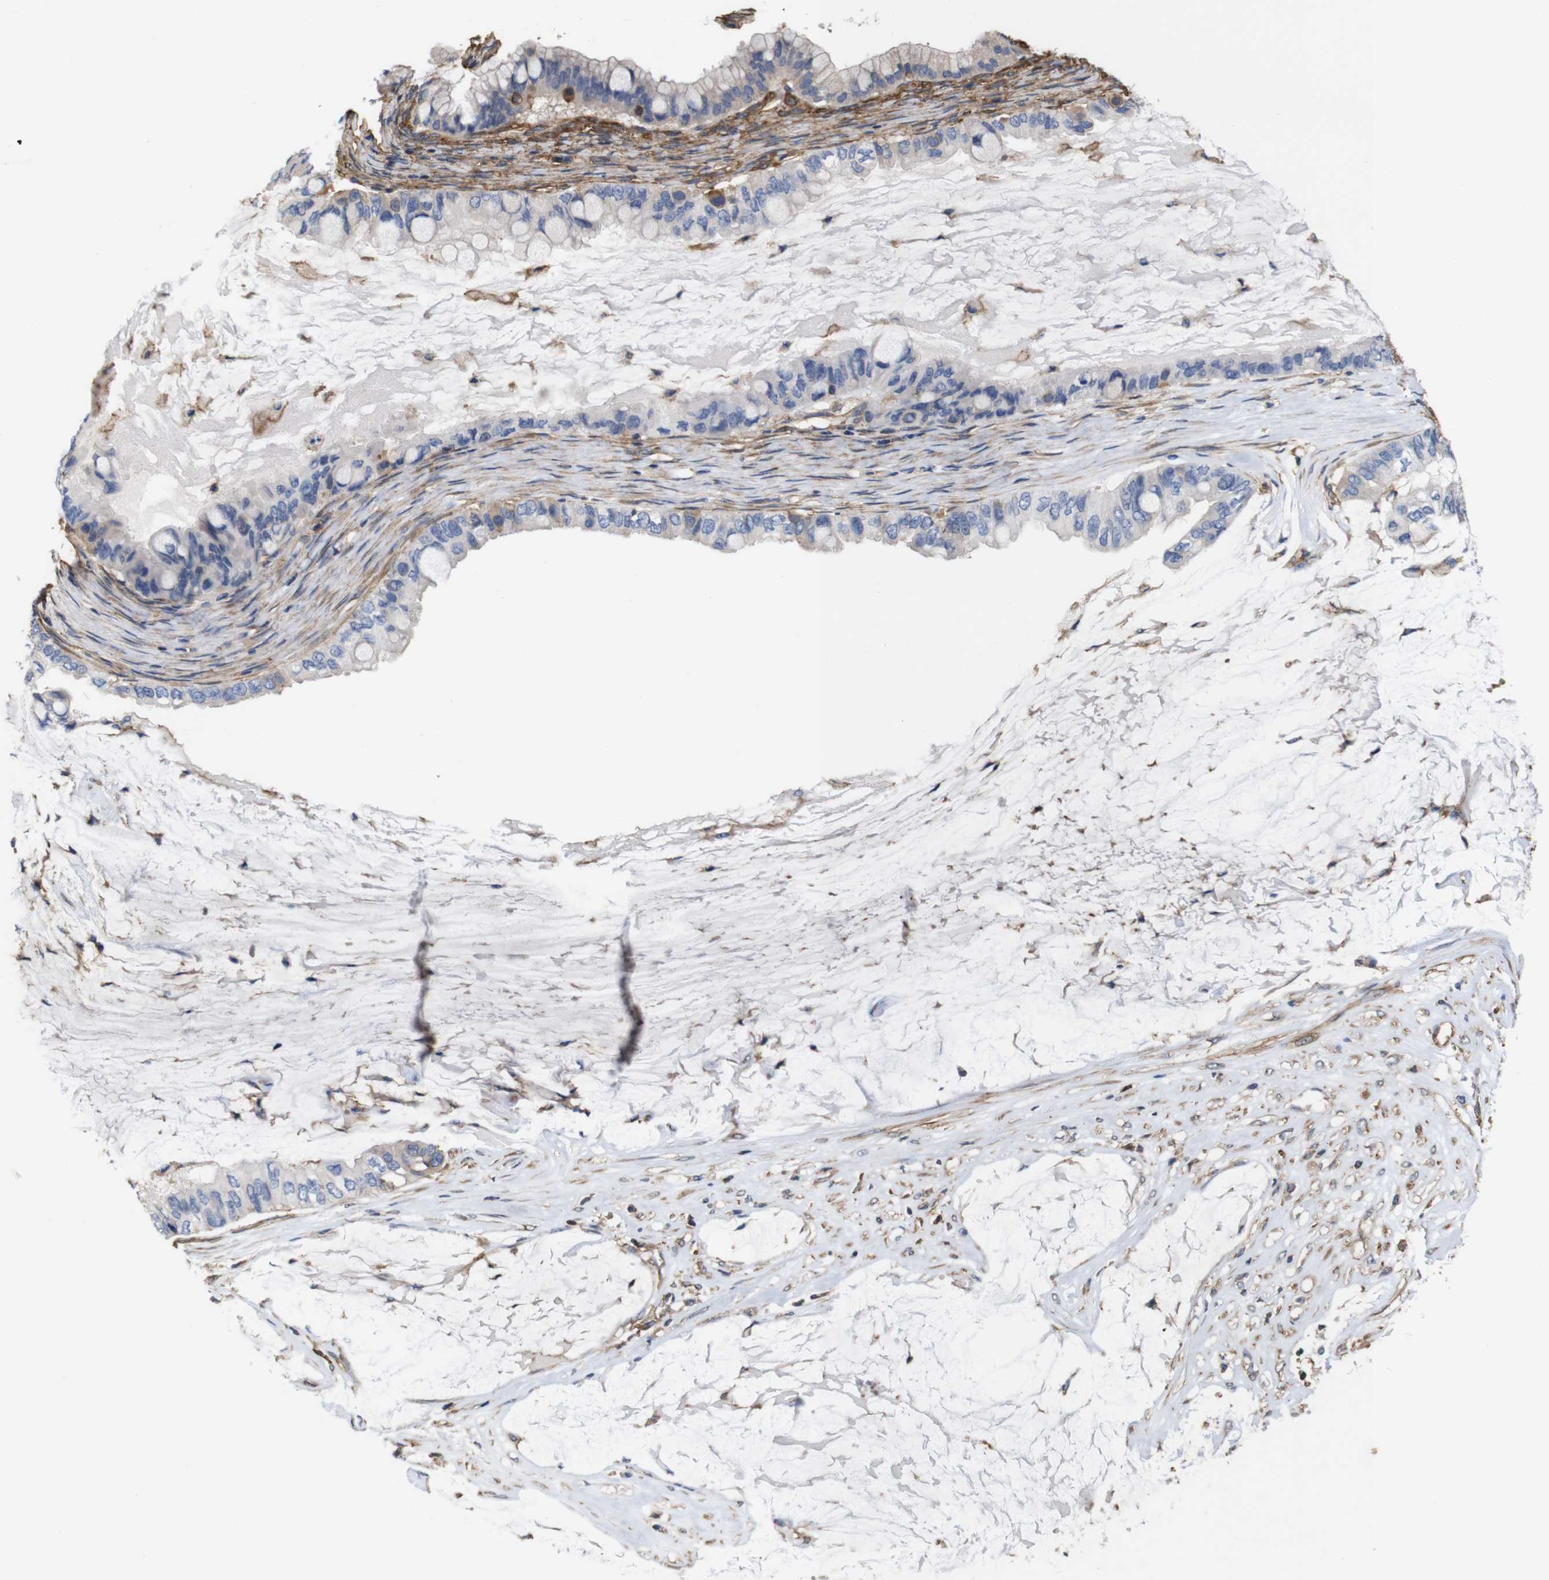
{"staining": {"intensity": "negative", "quantity": "none", "location": "none"}, "tissue": "ovarian cancer", "cell_type": "Tumor cells", "image_type": "cancer", "snomed": [{"axis": "morphology", "description": "Cystadenocarcinoma, mucinous, NOS"}, {"axis": "topography", "description": "Ovary"}], "caption": "Immunohistochemical staining of ovarian mucinous cystadenocarcinoma exhibits no significant expression in tumor cells. (Immunohistochemistry, brightfield microscopy, high magnification).", "gene": "PI4KA", "patient": {"sex": "female", "age": 80}}